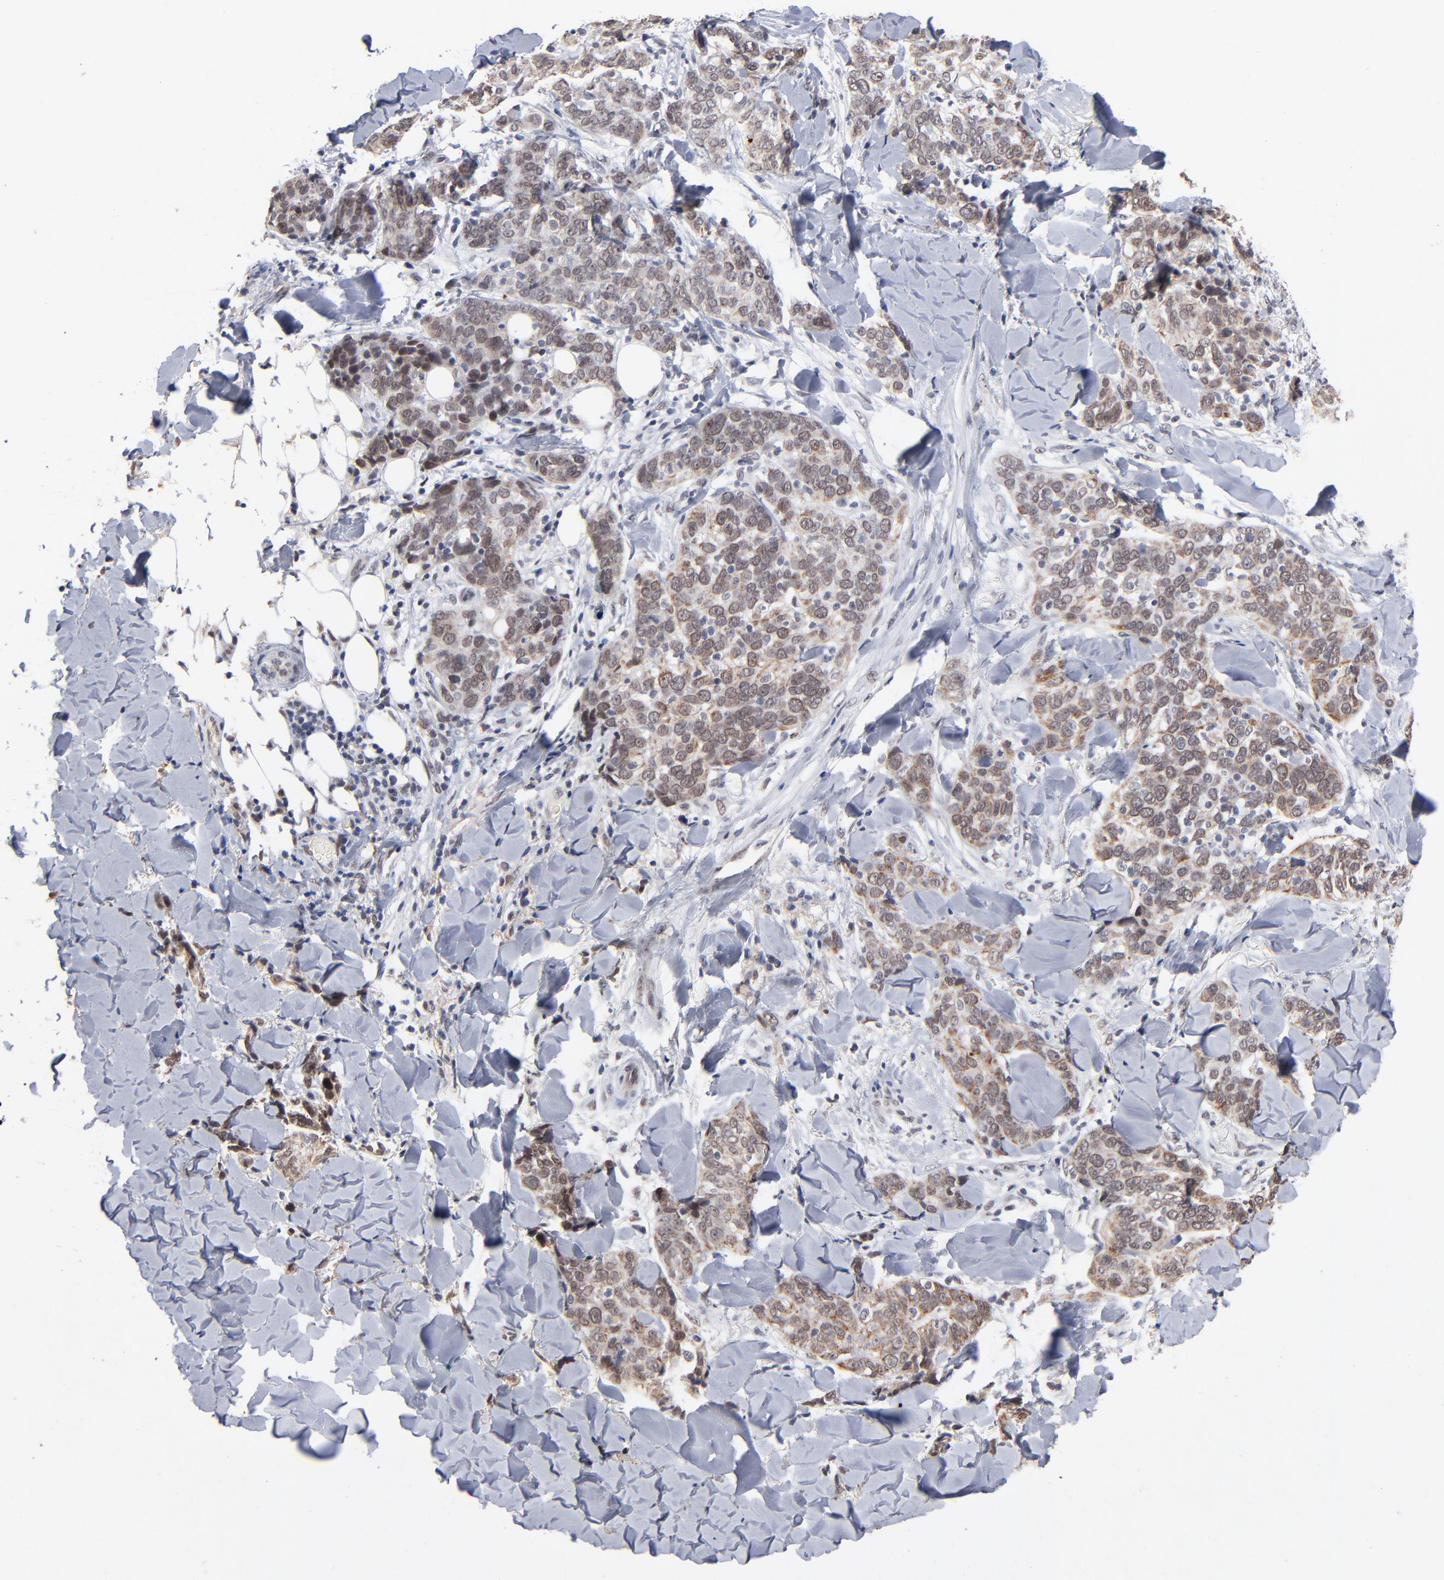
{"staining": {"intensity": "weak", "quantity": ">75%", "location": "cytoplasmic/membranous"}, "tissue": "skin cancer", "cell_type": "Tumor cells", "image_type": "cancer", "snomed": [{"axis": "morphology", "description": "Normal tissue, NOS"}, {"axis": "morphology", "description": "Squamous cell carcinoma, NOS"}, {"axis": "topography", "description": "Skin"}], "caption": "Immunohistochemistry (IHC) staining of skin cancer, which demonstrates low levels of weak cytoplasmic/membranous expression in approximately >75% of tumor cells indicating weak cytoplasmic/membranous protein positivity. The staining was performed using DAB (3,3'-diaminobenzidine) (brown) for protein detection and nuclei were counterstained in hematoxylin (blue).", "gene": "MBIP", "patient": {"sex": "female", "age": 83}}